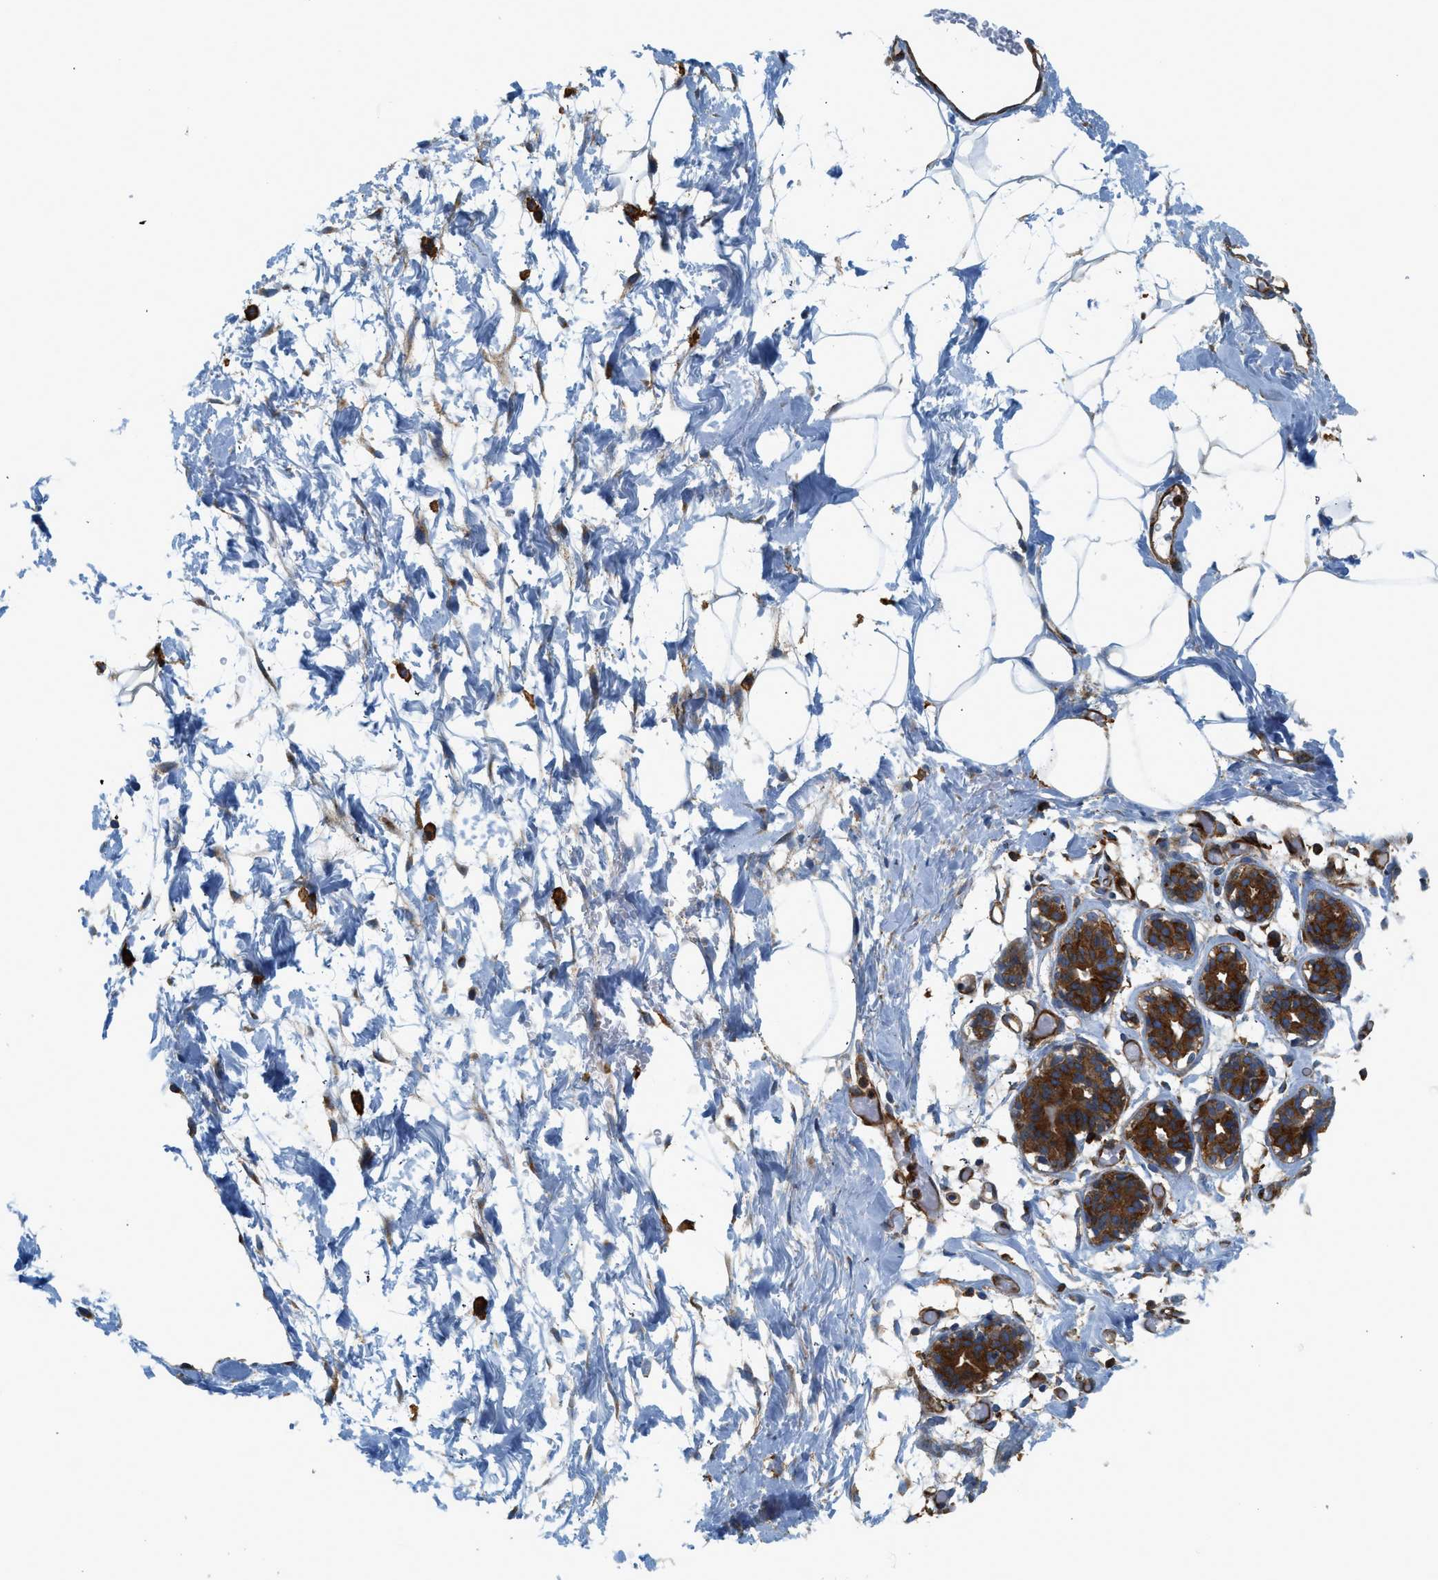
{"staining": {"intensity": "moderate", "quantity": "25%-75%", "location": "cytoplasmic/membranous"}, "tissue": "adipose tissue", "cell_type": "Adipocytes", "image_type": "normal", "snomed": [{"axis": "morphology", "description": "Normal tissue, NOS"}, {"axis": "topography", "description": "Breast"}, {"axis": "topography", "description": "Soft tissue"}], "caption": "Protein expression analysis of benign adipose tissue exhibits moderate cytoplasmic/membranous expression in about 25%-75% of adipocytes. Nuclei are stained in blue.", "gene": "HIP1", "patient": {"sex": "female", "age": 25}}